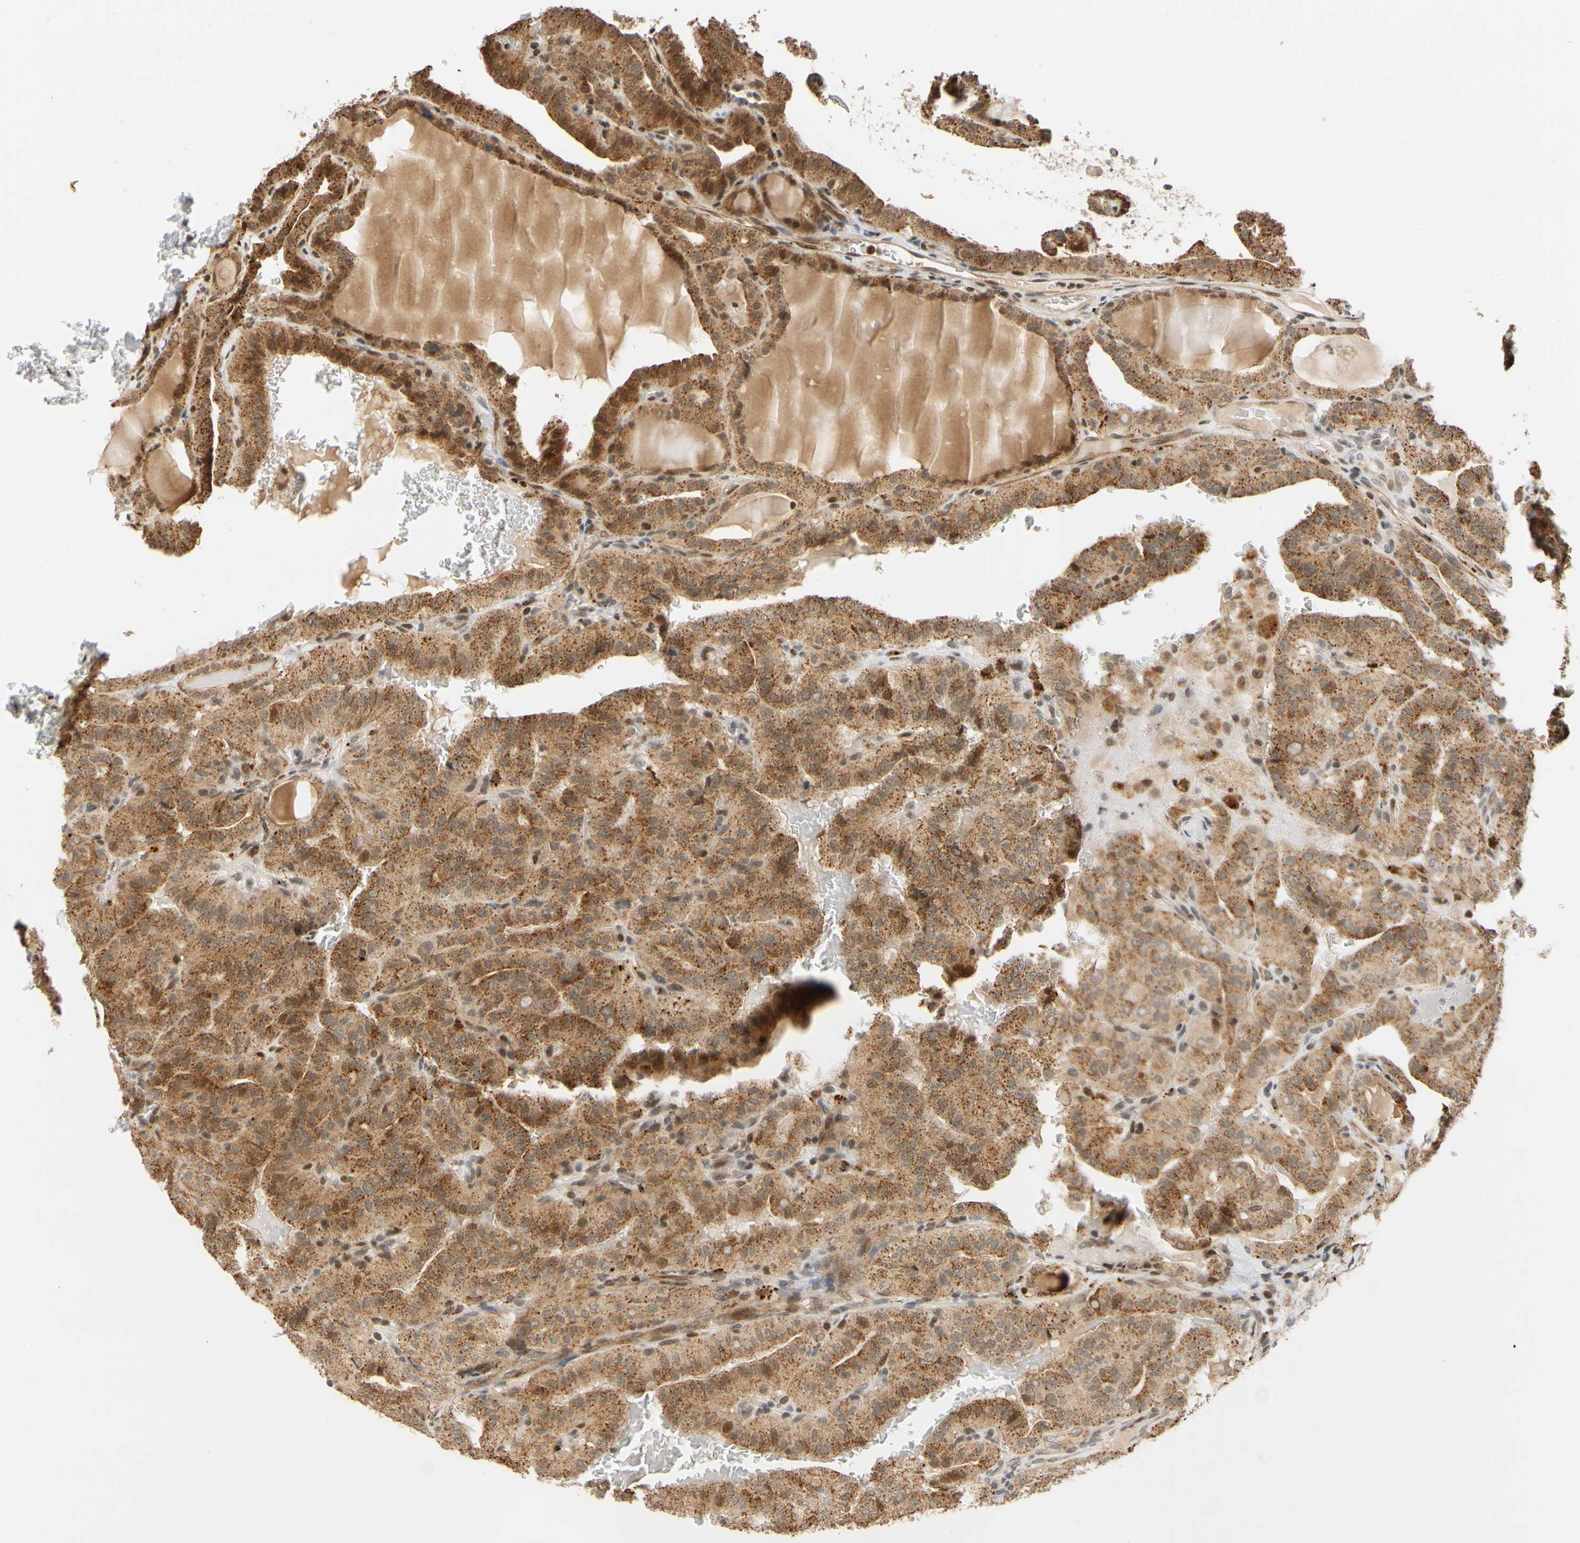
{"staining": {"intensity": "moderate", "quantity": ">75%", "location": "cytoplasmic/membranous"}, "tissue": "thyroid cancer", "cell_type": "Tumor cells", "image_type": "cancer", "snomed": [{"axis": "morphology", "description": "Papillary adenocarcinoma, NOS"}, {"axis": "topography", "description": "Thyroid gland"}], "caption": "Protein expression analysis of thyroid papillary adenocarcinoma displays moderate cytoplasmic/membranous staining in about >75% of tumor cells.", "gene": "CDK7", "patient": {"sex": "male", "age": 77}}